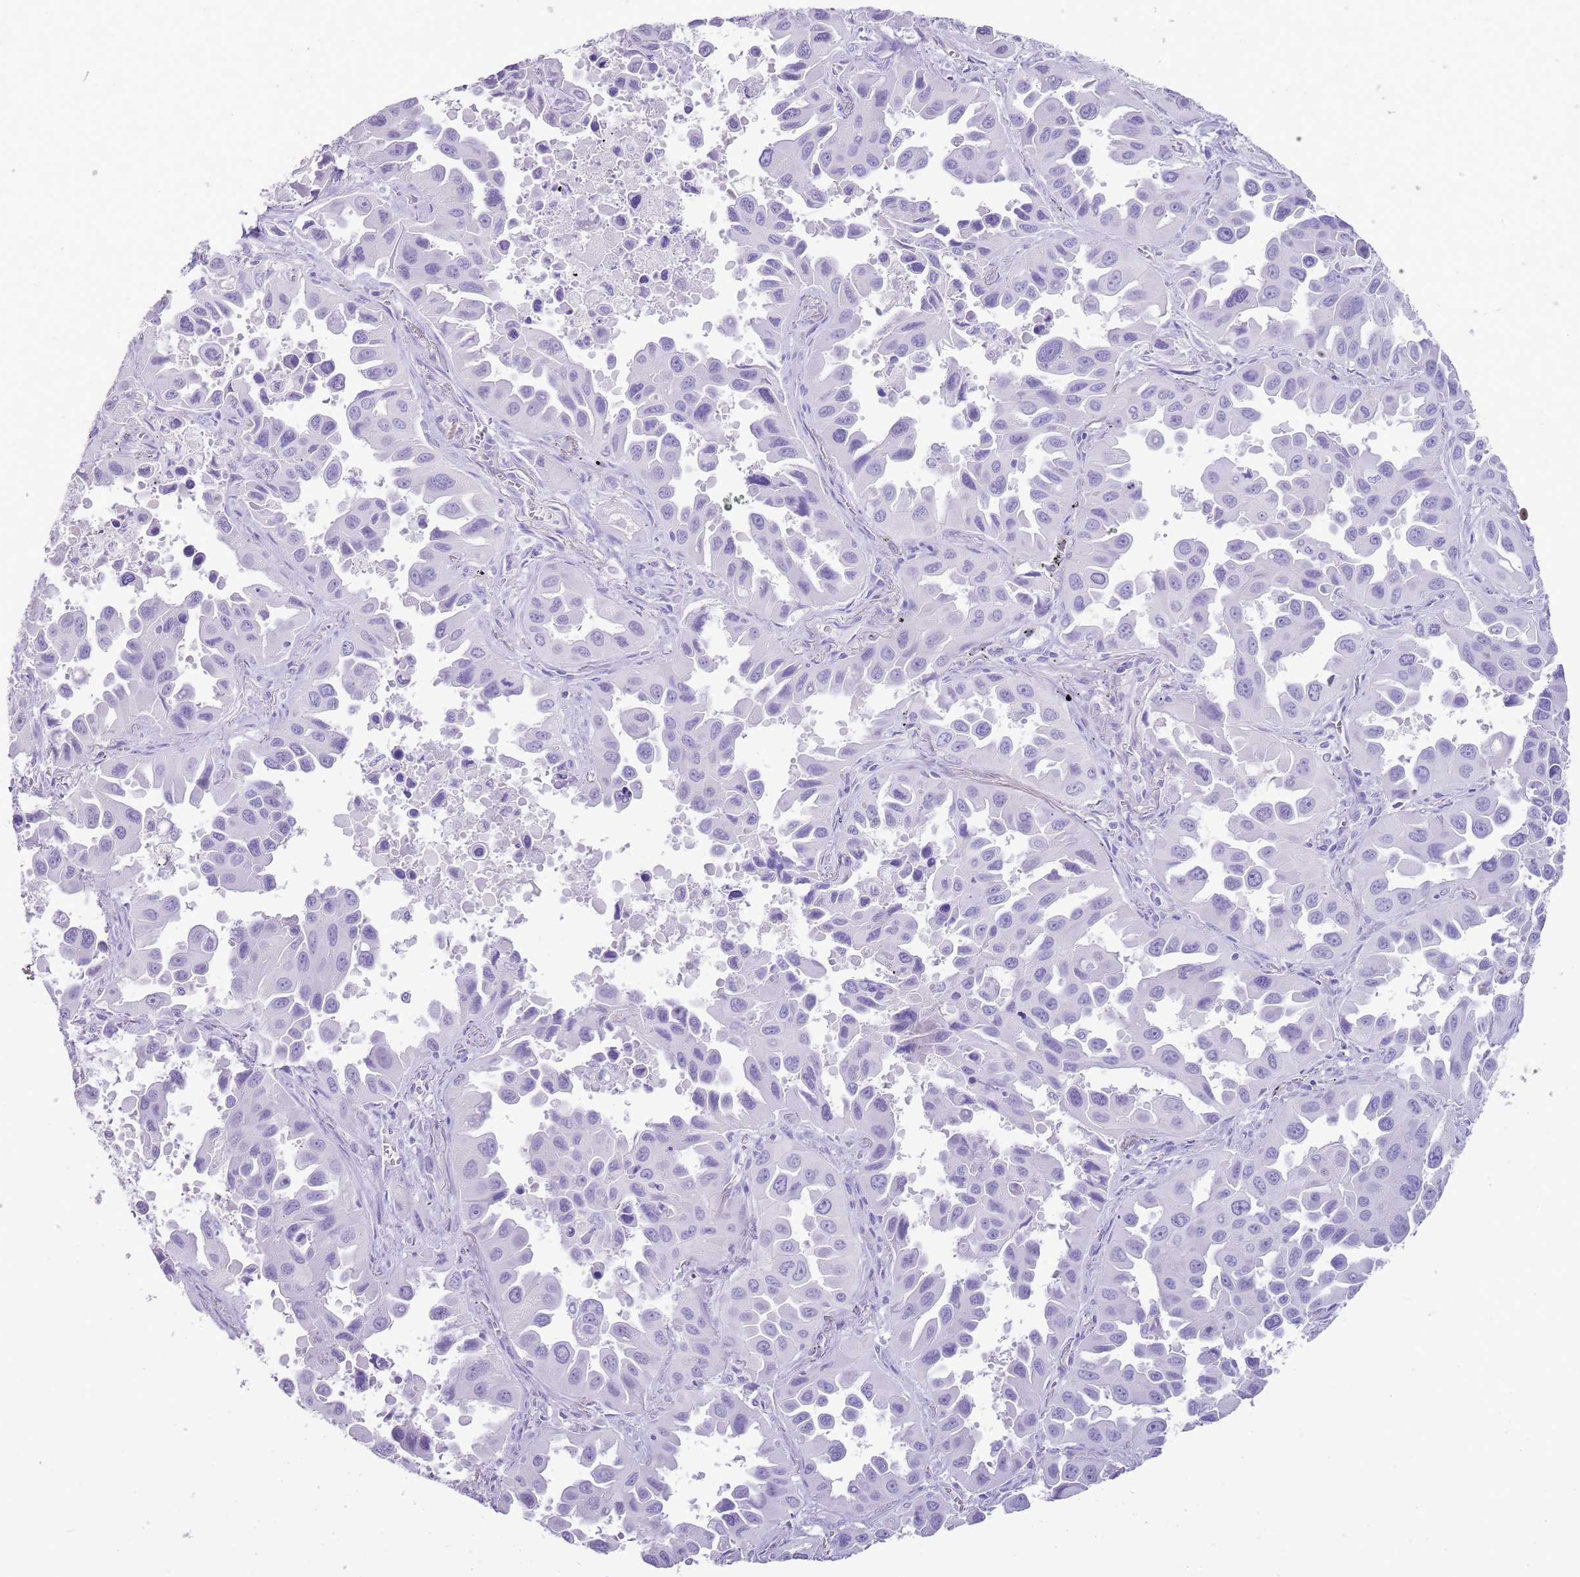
{"staining": {"intensity": "negative", "quantity": "none", "location": "none"}, "tissue": "lung cancer", "cell_type": "Tumor cells", "image_type": "cancer", "snomed": [{"axis": "morphology", "description": "Adenocarcinoma, NOS"}, {"axis": "topography", "description": "Lung"}], "caption": "Tumor cells show no significant expression in lung adenocarcinoma.", "gene": "NBPF3", "patient": {"sex": "male", "age": 66}}